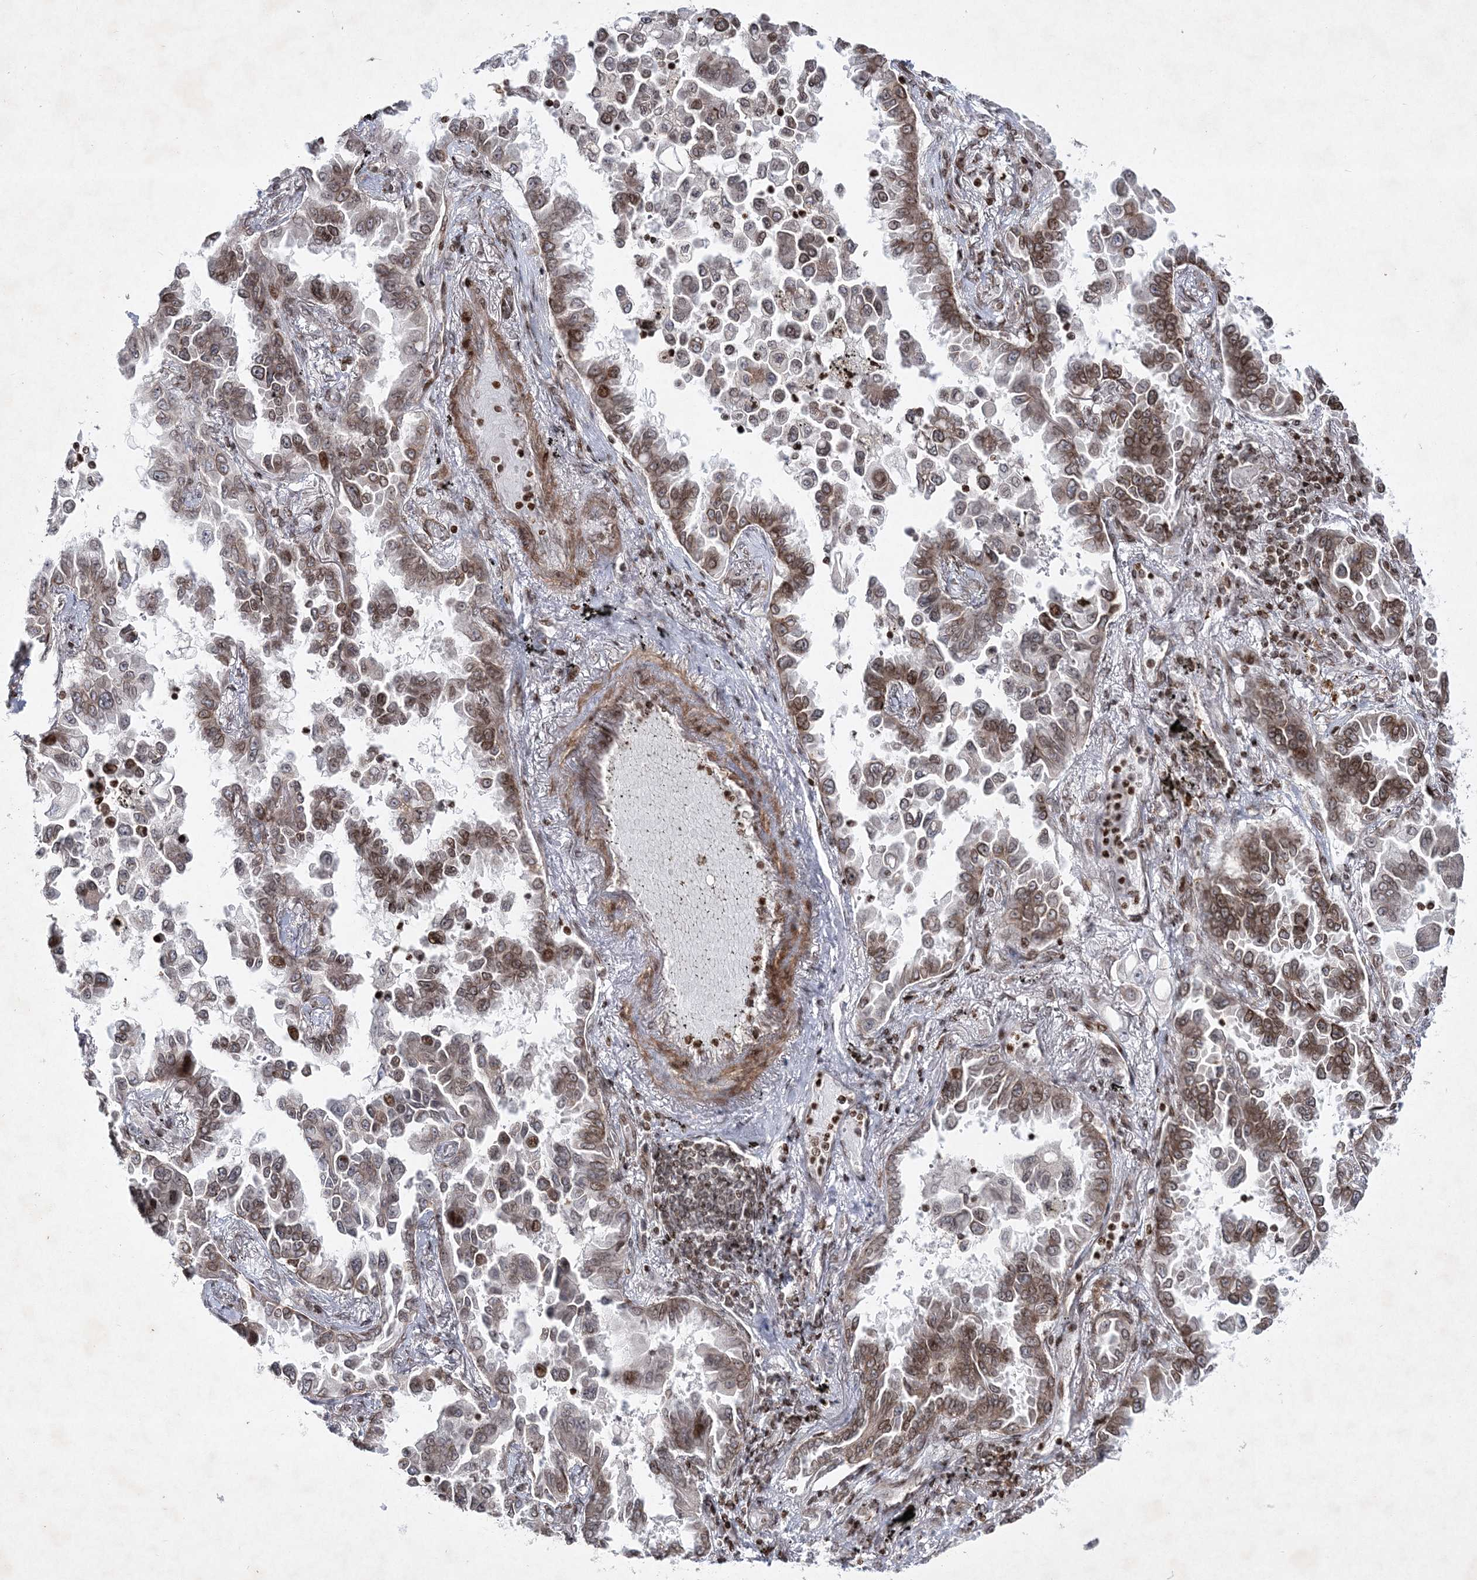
{"staining": {"intensity": "weak", "quantity": "25%-75%", "location": "nuclear"}, "tissue": "lung cancer", "cell_type": "Tumor cells", "image_type": "cancer", "snomed": [{"axis": "morphology", "description": "Adenocarcinoma, NOS"}, {"axis": "topography", "description": "Lung"}], "caption": "Immunohistochemistry (DAB) staining of human lung cancer shows weak nuclear protein staining in approximately 25%-75% of tumor cells.", "gene": "SMIM29", "patient": {"sex": "female", "age": 67}}